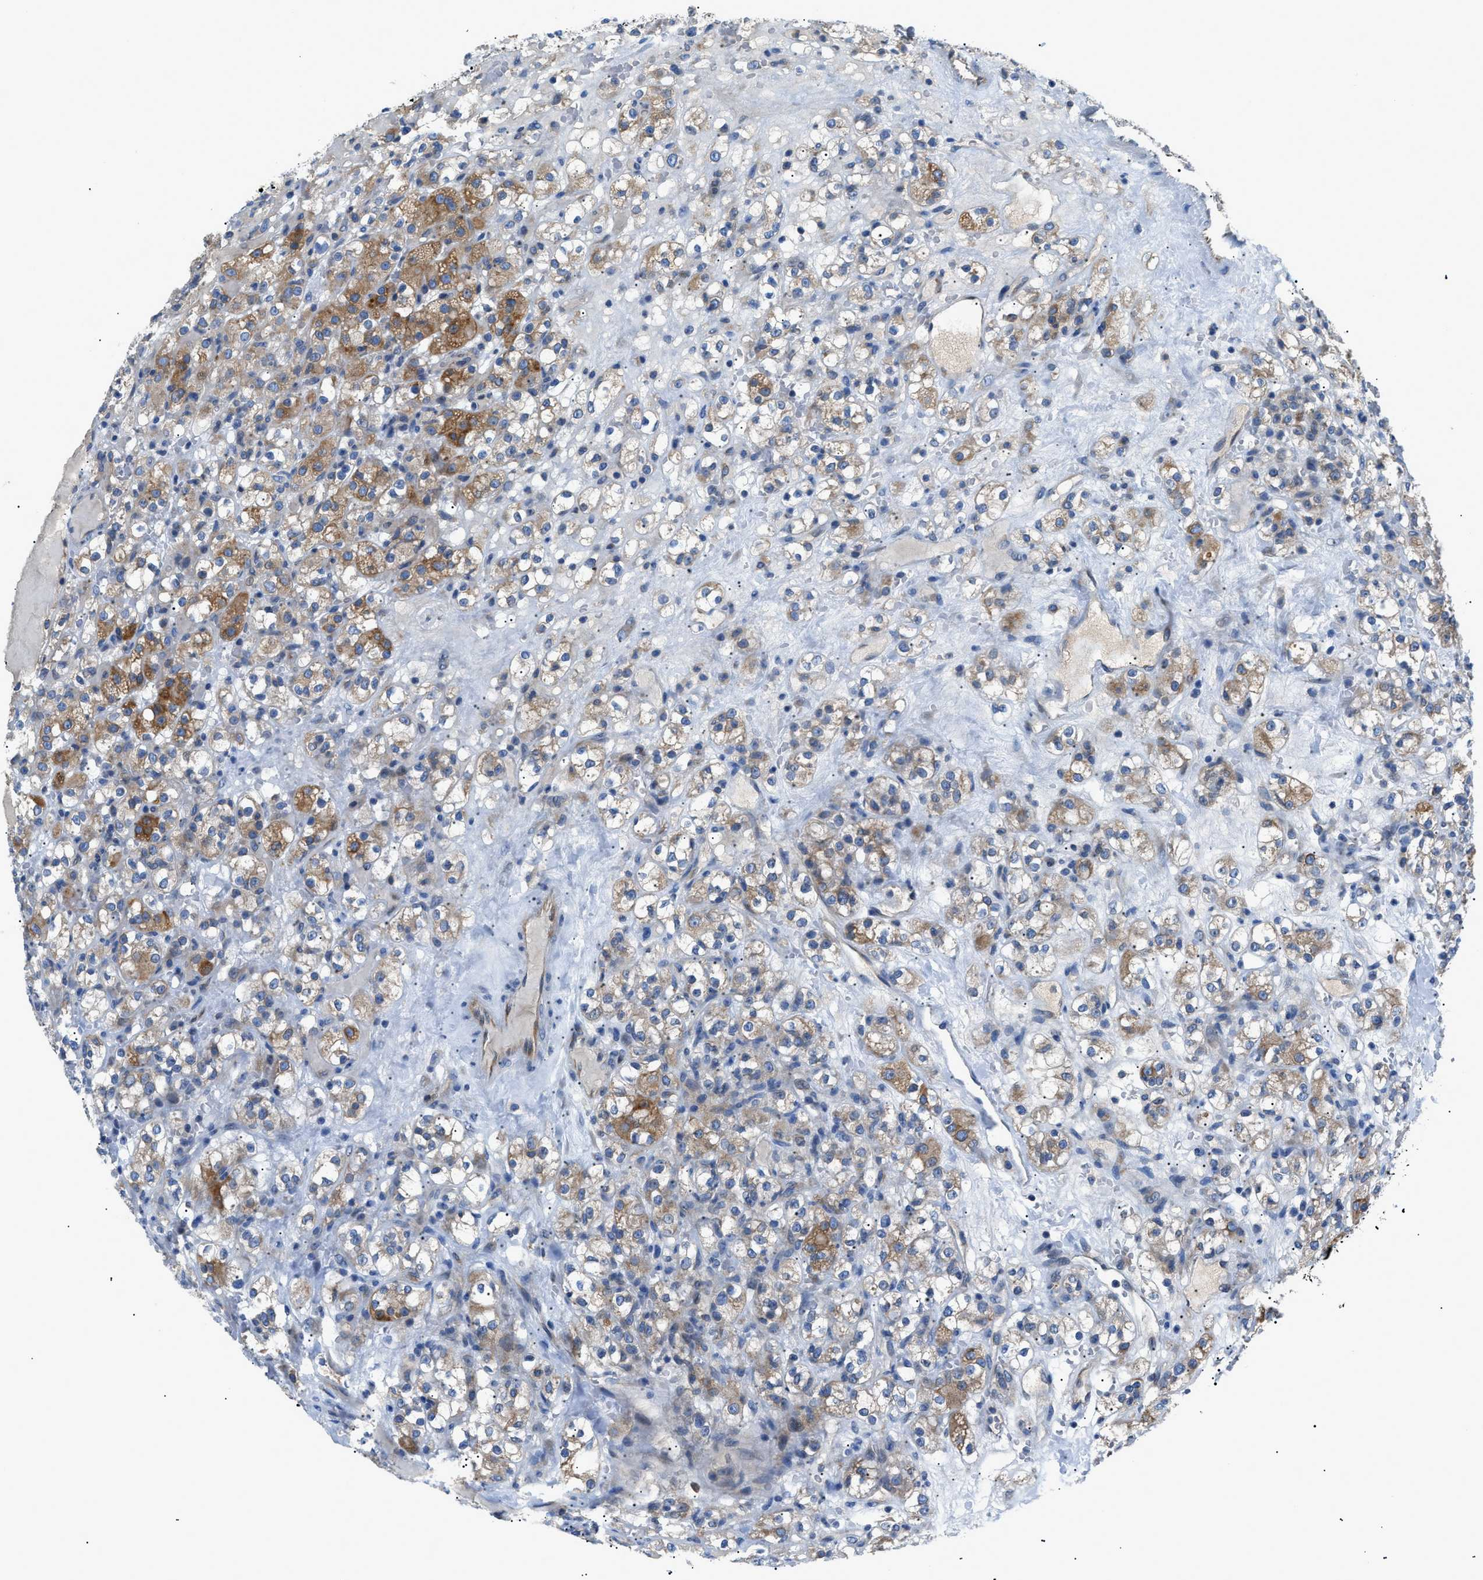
{"staining": {"intensity": "moderate", "quantity": ">75%", "location": "cytoplasmic/membranous"}, "tissue": "renal cancer", "cell_type": "Tumor cells", "image_type": "cancer", "snomed": [{"axis": "morphology", "description": "Normal tissue, NOS"}, {"axis": "morphology", "description": "Adenocarcinoma, NOS"}, {"axis": "topography", "description": "Kidney"}], "caption": "Renal cancer stained with immunohistochemistry reveals moderate cytoplasmic/membranous expression in about >75% of tumor cells.", "gene": "ZDHHC24", "patient": {"sex": "male", "age": 61}}